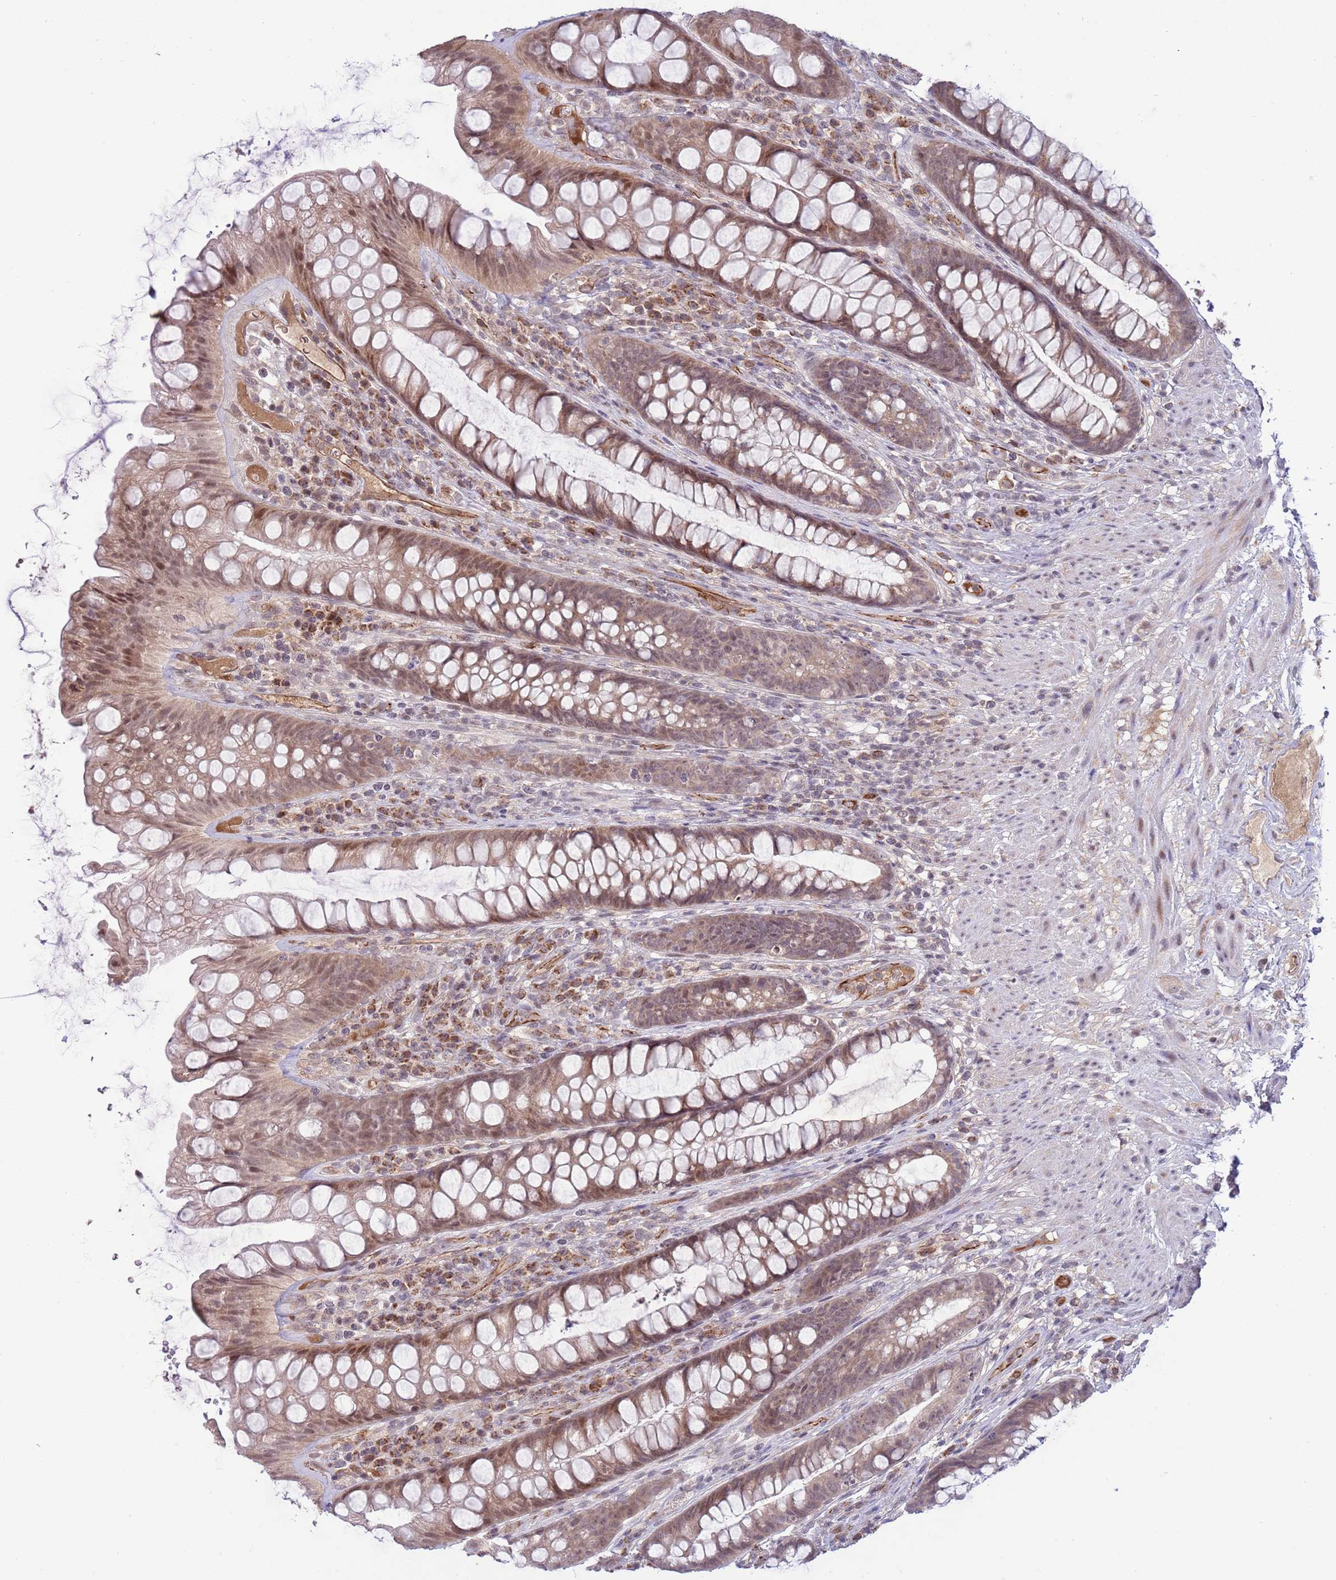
{"staining": {"intensity": "moderate", "quantity": "25%-75%", "location": "cytoplasmic/membranous,nuclear"}, "tissue": "rectum", "cell_type": "Glandular cells", "image_type": "normal", "snomed": [{"axis": "morphology", "description": "Normal tissue, NOS"}, {"axis": "topography", "description": "Rectum"}], "caption": "Moderate cytoplasmic/membranous,nuclear positivity for a protein is appreciated in about 25%-75% of glandular cells of benign rectum using immunohistochemistry.", "gene": "DPP10", "patient": {"sex": "male", "age": 74}}